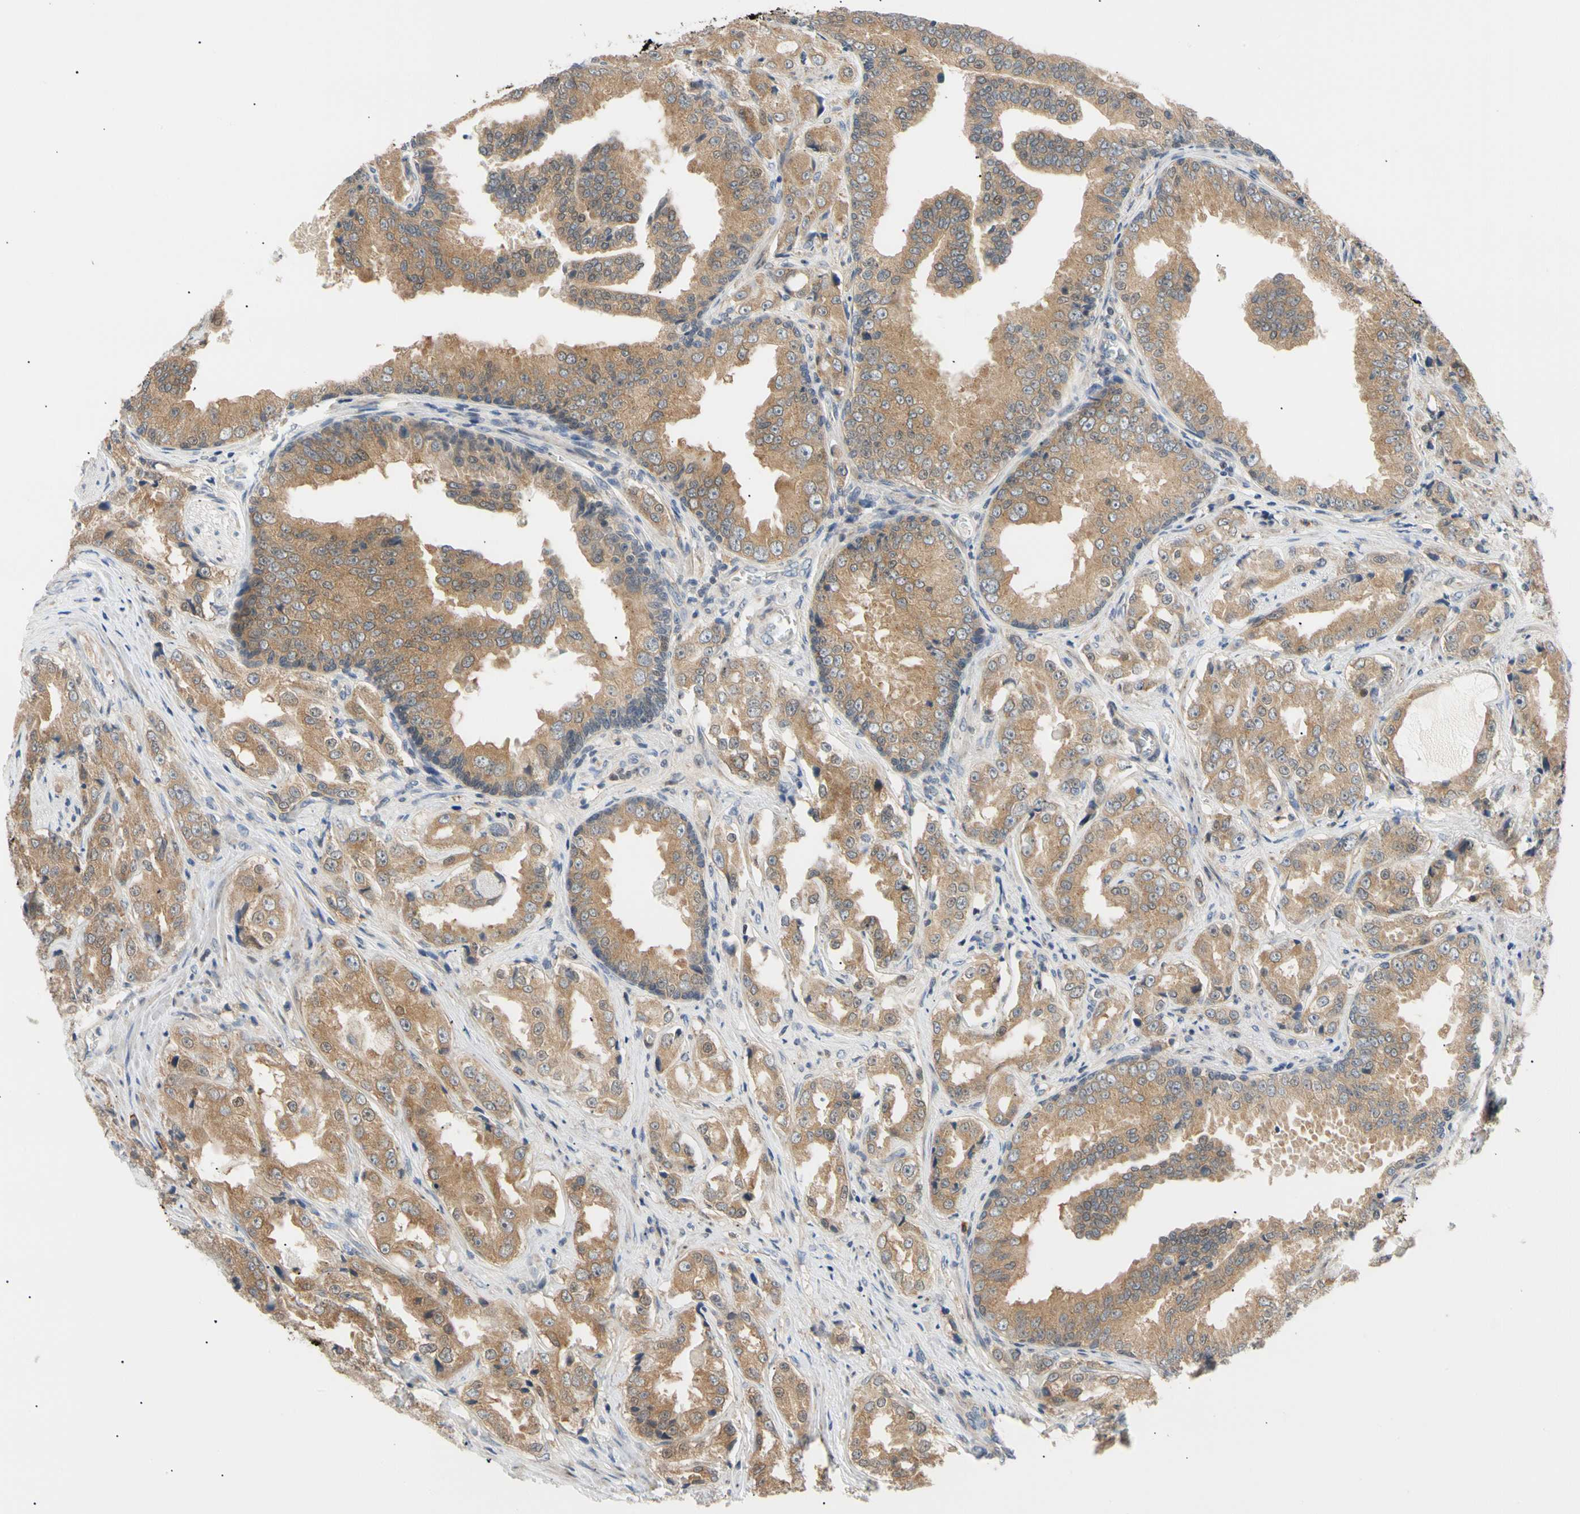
{"staining": {"intensity": "moderate", "quantity": ">75%", "location": "cytoplasmic/membranous"}, "tissue": "prostate cancer", "cell_type": "Tumor cells", "image_type": "cancer", "snomed": [{"axis": "morphology", "description": "Adenocarcinoma, High grade"}, {"axis": "topography", "description": "Prostate"}], "caption": "Prostate cancer (adenocarcinoma (high-grade)) was stained to show a protein in brown. There is medium levels of moderate cytoplasmic/membranous expression in about >75% of tumor cells.", "gene": "SEC23B", "patient": {"sex": "male", "age": 73}}